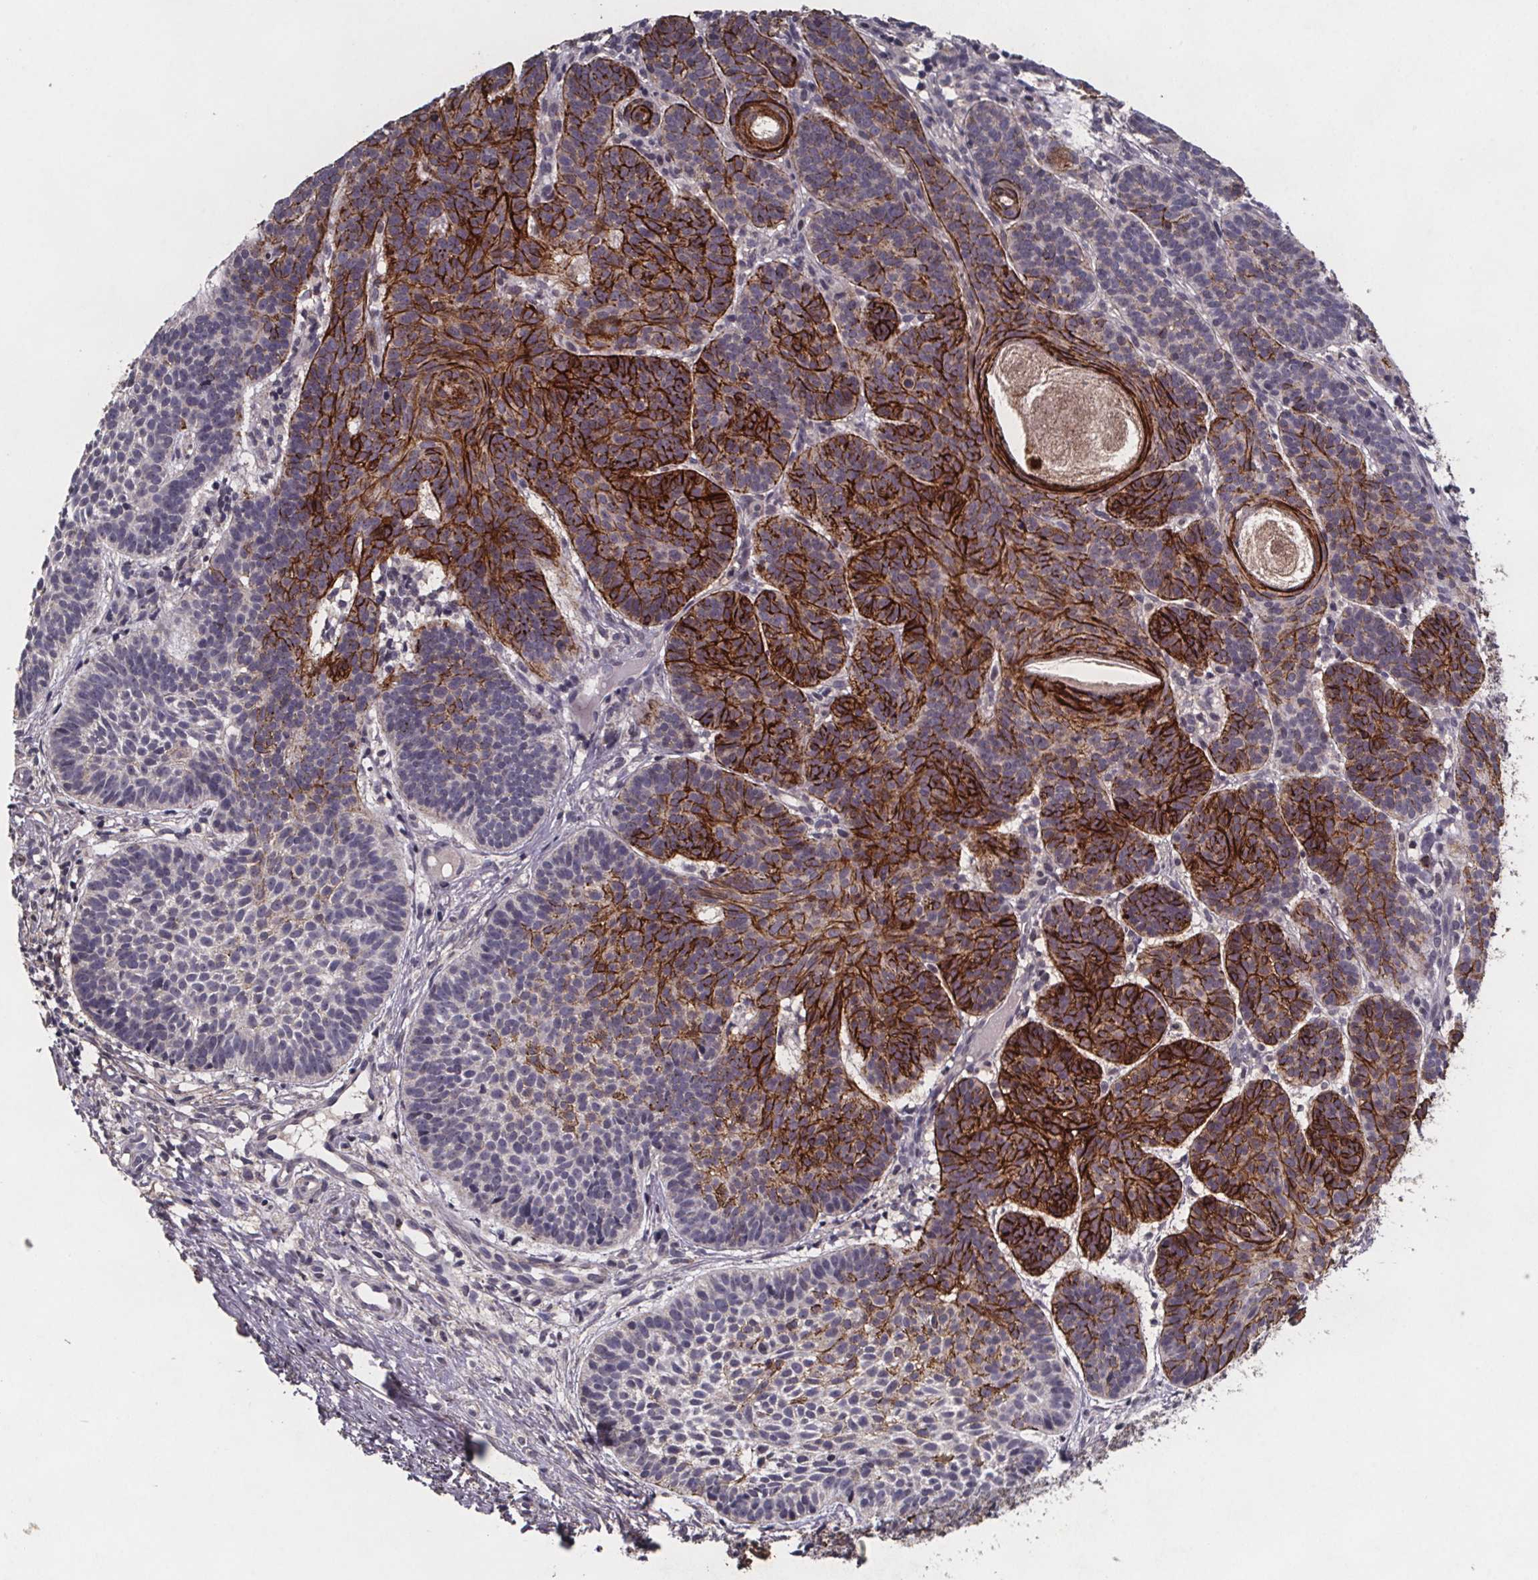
{"staining": {"intensity": "strong", "quantity": "25%-75%", "location": "cytoplasmic/membranous"}, "tissue": "skin cancer", "cell_type": "Tumor cells", "image_type": "cancer", "snomed": [{"axis": "morphology", "description": "Basal cell carcinoma"}, {"axis": "topography", "description": "Skin"}], "caption": "Skin cancer stained with a protein marker reveals strong staining in tumor cells.", "gene": "PALLD", "patient": {"sex": "male", "age": 72}}